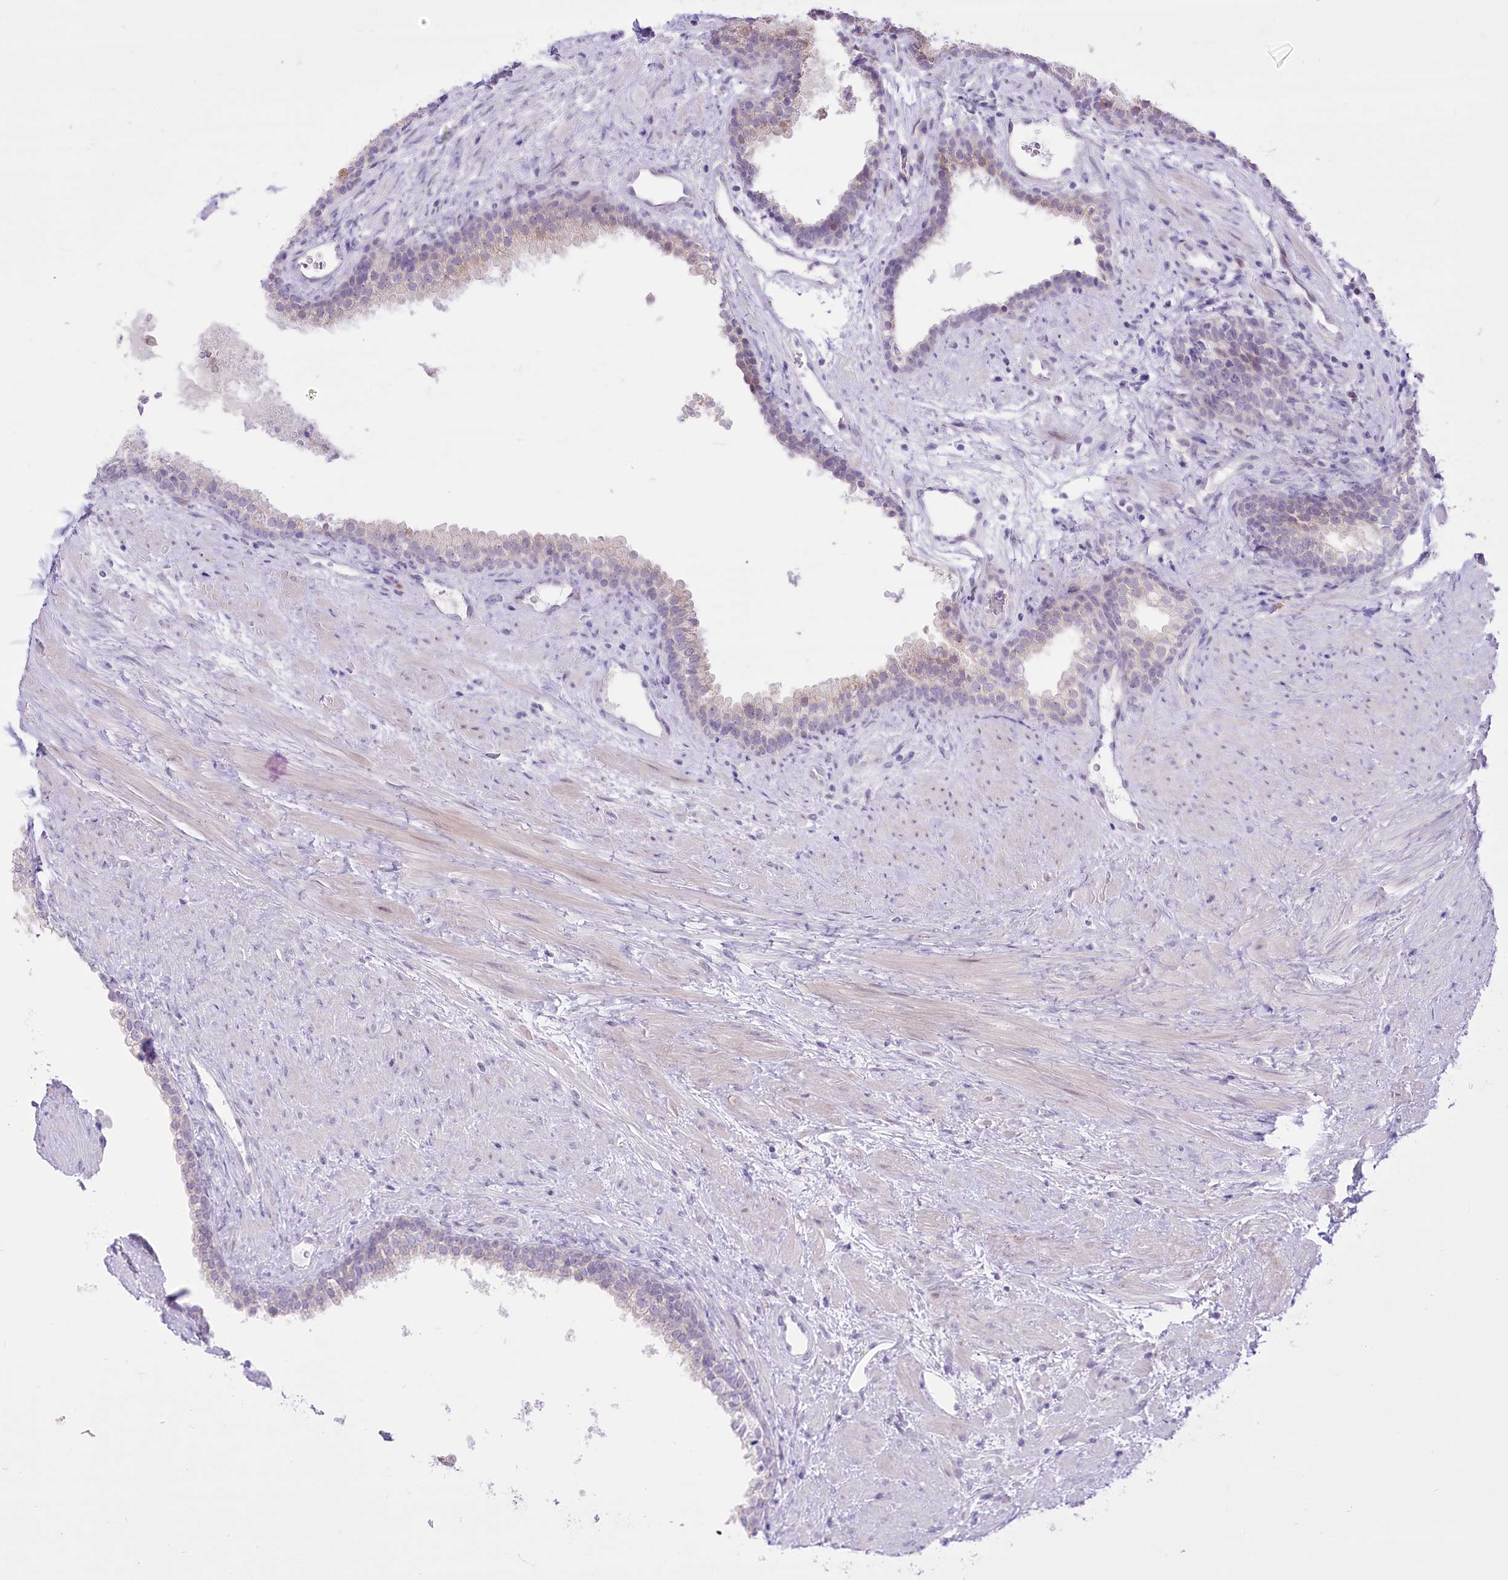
{"staining": {"intensity": "negative", "quantity": "none", "location": "none"}, "tissue": "prostate", "cell_type": "Glandular cells", "image_type": "normal", "snomed": [{"axis": "morphology", "description": "Normal tissue, NOS"}, {"axis": "topography", "description": "Prostate"}], "caption": "A photomicrograph of human prostate is negative for staining in glandular cells. (DAB (3,3'-diaminobenzidine) immunohistochemistry, high magnification).", "gene": "BEND7", "patient": {"sex": "male", "age": 76}}